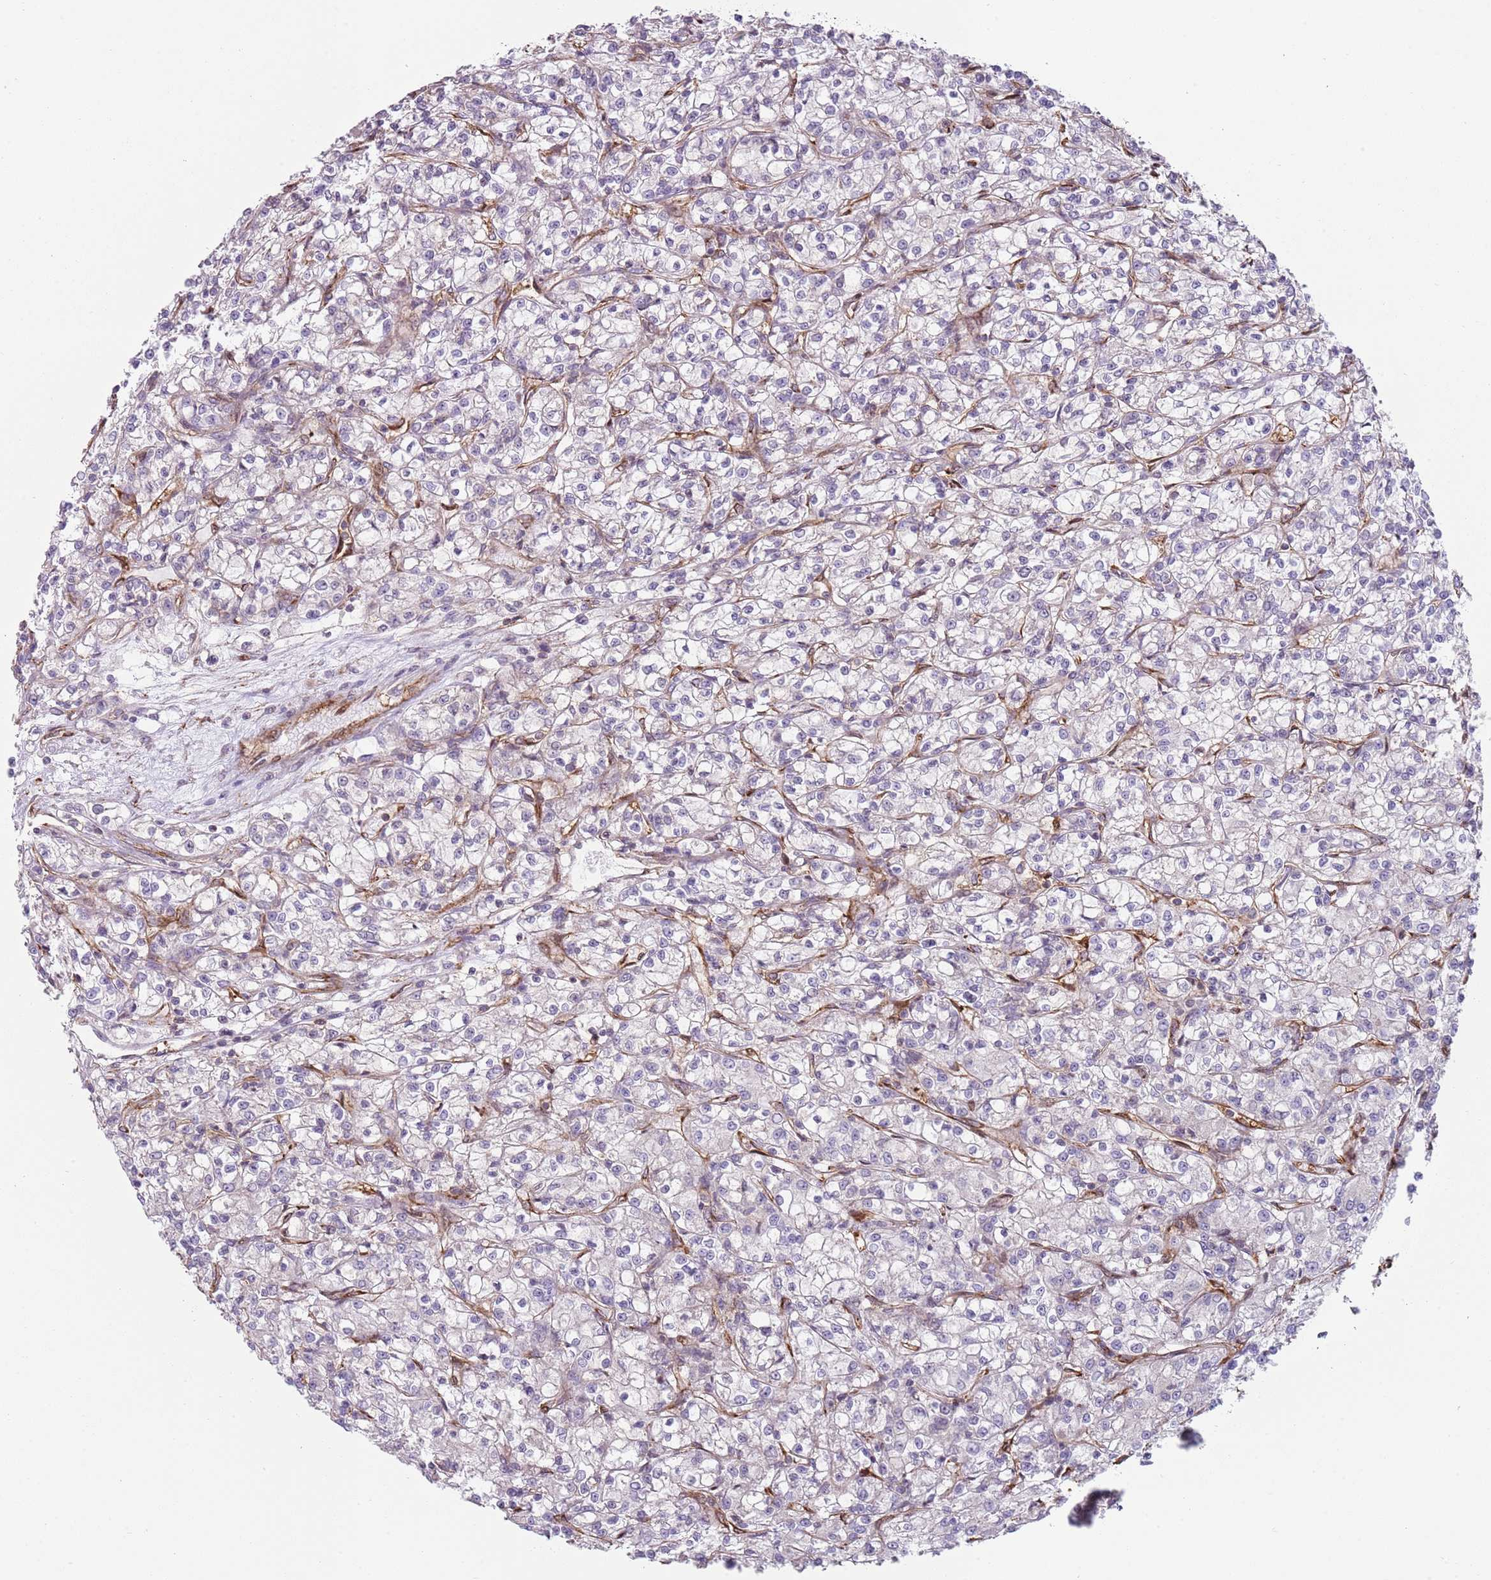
{"staining": {"intensity": "negative", "quantity": "none", "location": "none"}, "tissue": "renal cancer", "cell_type": "Tumor cells", "image_type": "cancer", "snomed": [{"axis": "morphology", "description": "Adenocarcinoma, NOS"}, {"axis": "topography", "description": "Kidney"}], "caption": "A micrograph of human adenocarcinoma (renal) is negative for staining in tumor cells.", "gene": "GNAI3", "patient": {"sex": "female", "age": 59}}